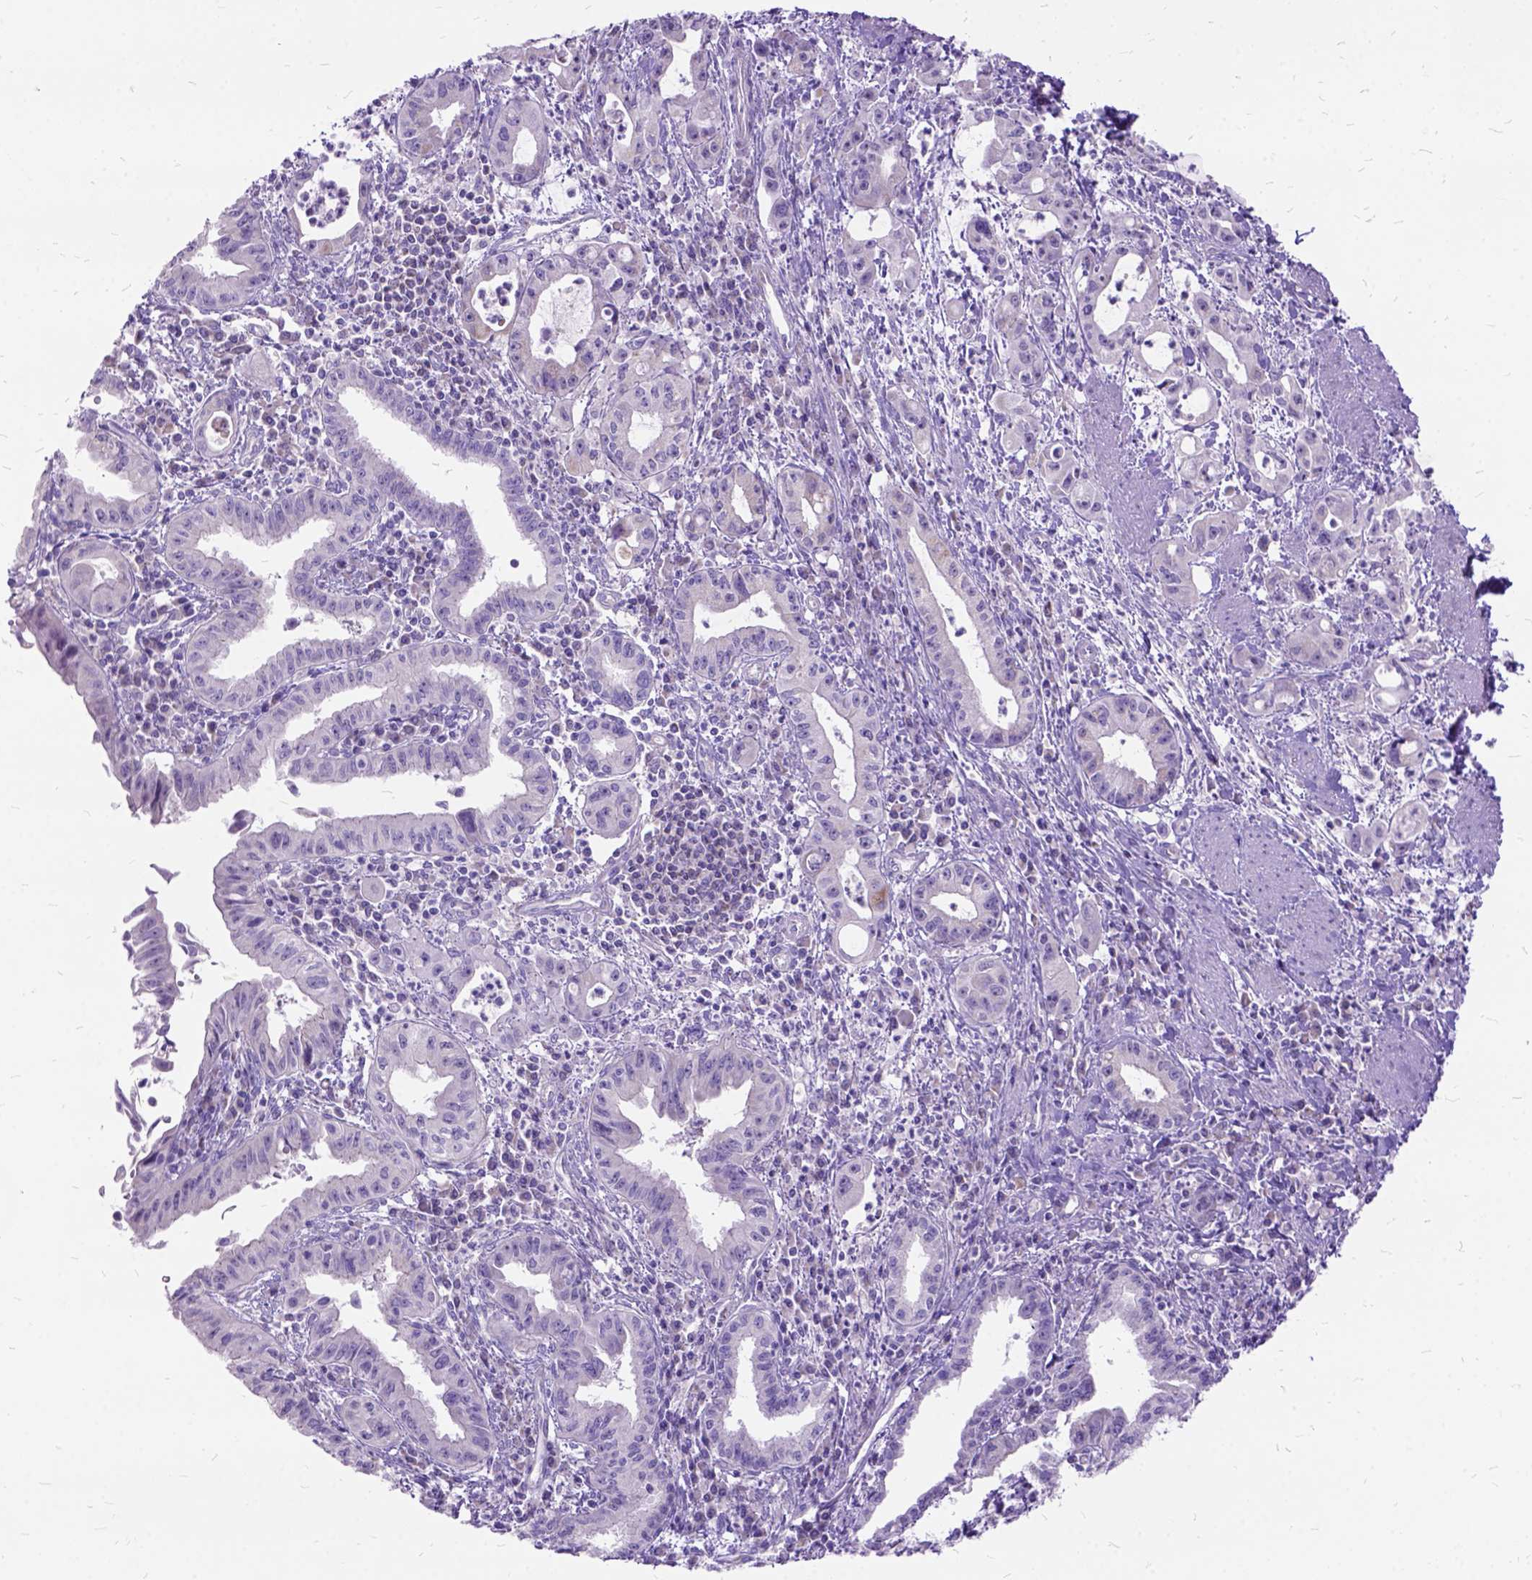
{"staining": {"intensity": "negative", "quantity": "none", "location": "none"}, "tissue": "pancreatic cancer", "cell_type": "Tumor cells", "image_type": "cancer", "snomed": [{"axis": "morphology", "description": "Adenocarcinoma, NOS"}, {"axis": "topography", "description": "Pancreas"}], "caption": "Protein analysis of pancreatic adenocarcinoma reveals no significant expression in tumor cells.", "gene": "CTAG2", "patient": {"sex": "male", "age": 72}}